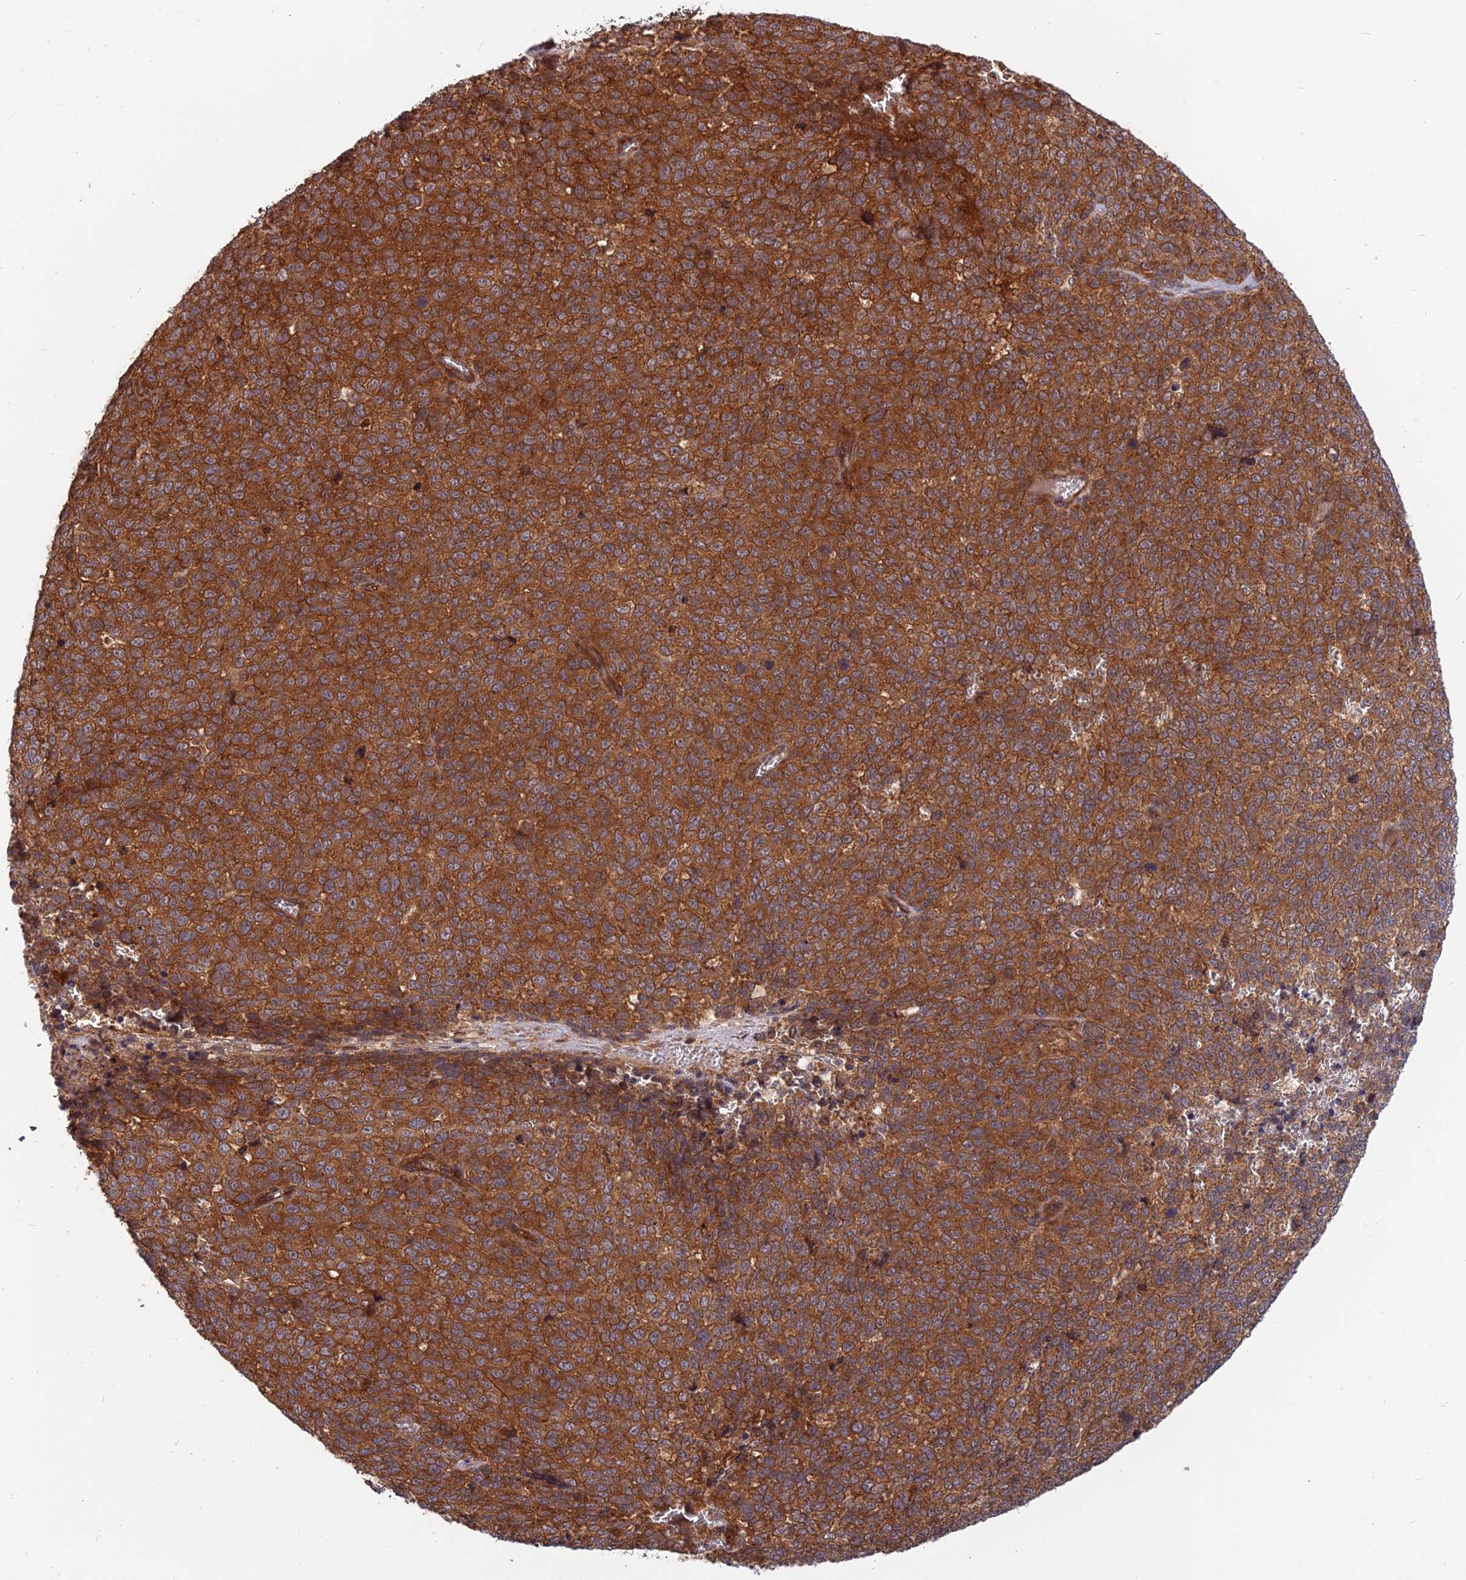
{"staining": {"intensity": "strong", "quantity": ">75%", "location": "cytoplasmic/membranous"}, "tissue": "melanoma", "cell_type": "Tumor cells", "image_type": "cancer", "snomed": [{"axis": "morphology", "description": "Malignant melanoma, NOS"}, {"axis": "topography", "description": "Nose, NOS"}], "caption": "Strong cytoplasmic/membranous protein staining is appreciated in about >75% of tumor cells in melanoma.", "gene": "RELCH", "patient": {"sex": "female", "age": 48}}